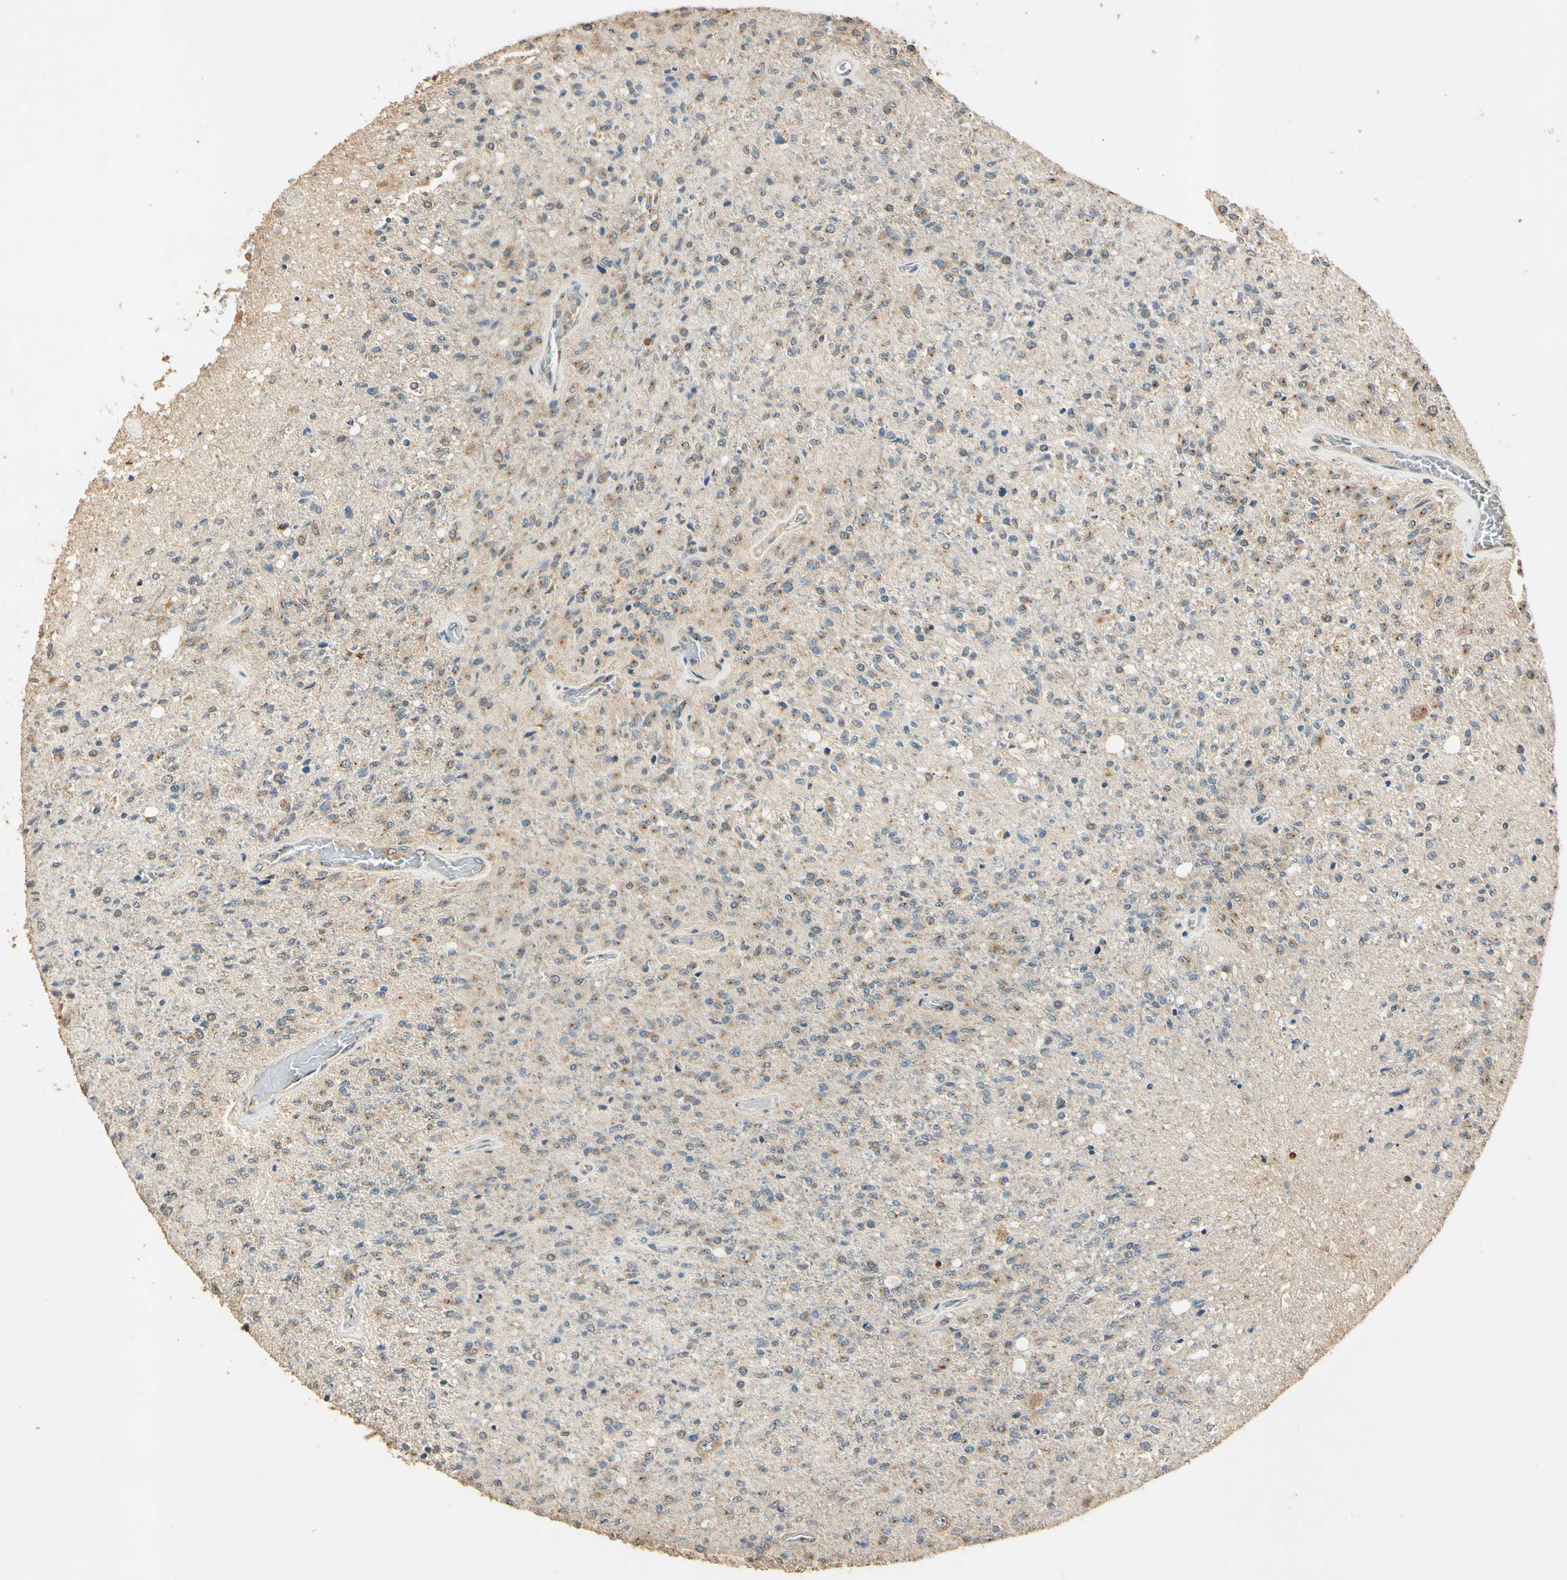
{"staining": {"intensity": "strong", "quantity": "<25%", "location": "cytoplasmic/membranous"}, "tissue": "glioma", "cell_type": "Tumor cells", "image_type": "cancer", "snomed": [{"axis": "morphology", "description": "Normal tissue, NOS"}, {"axis": "morphology", "description": "Glioma, malignant, High grade"}, {"axis": "topography", "description": "Cerebral cortex"}], "caption": "High-grade glioma (malignant) tissue exhibits strong cytoplasmic/membranous staining in approximately <25% of tumor cells The staining was performed using DAB, with brown indicating positive protein expression. Nuclei are stained blue with hematoxylin.", "gene": "AKAP9", "patient": {"sex": "male", "age": 77}}